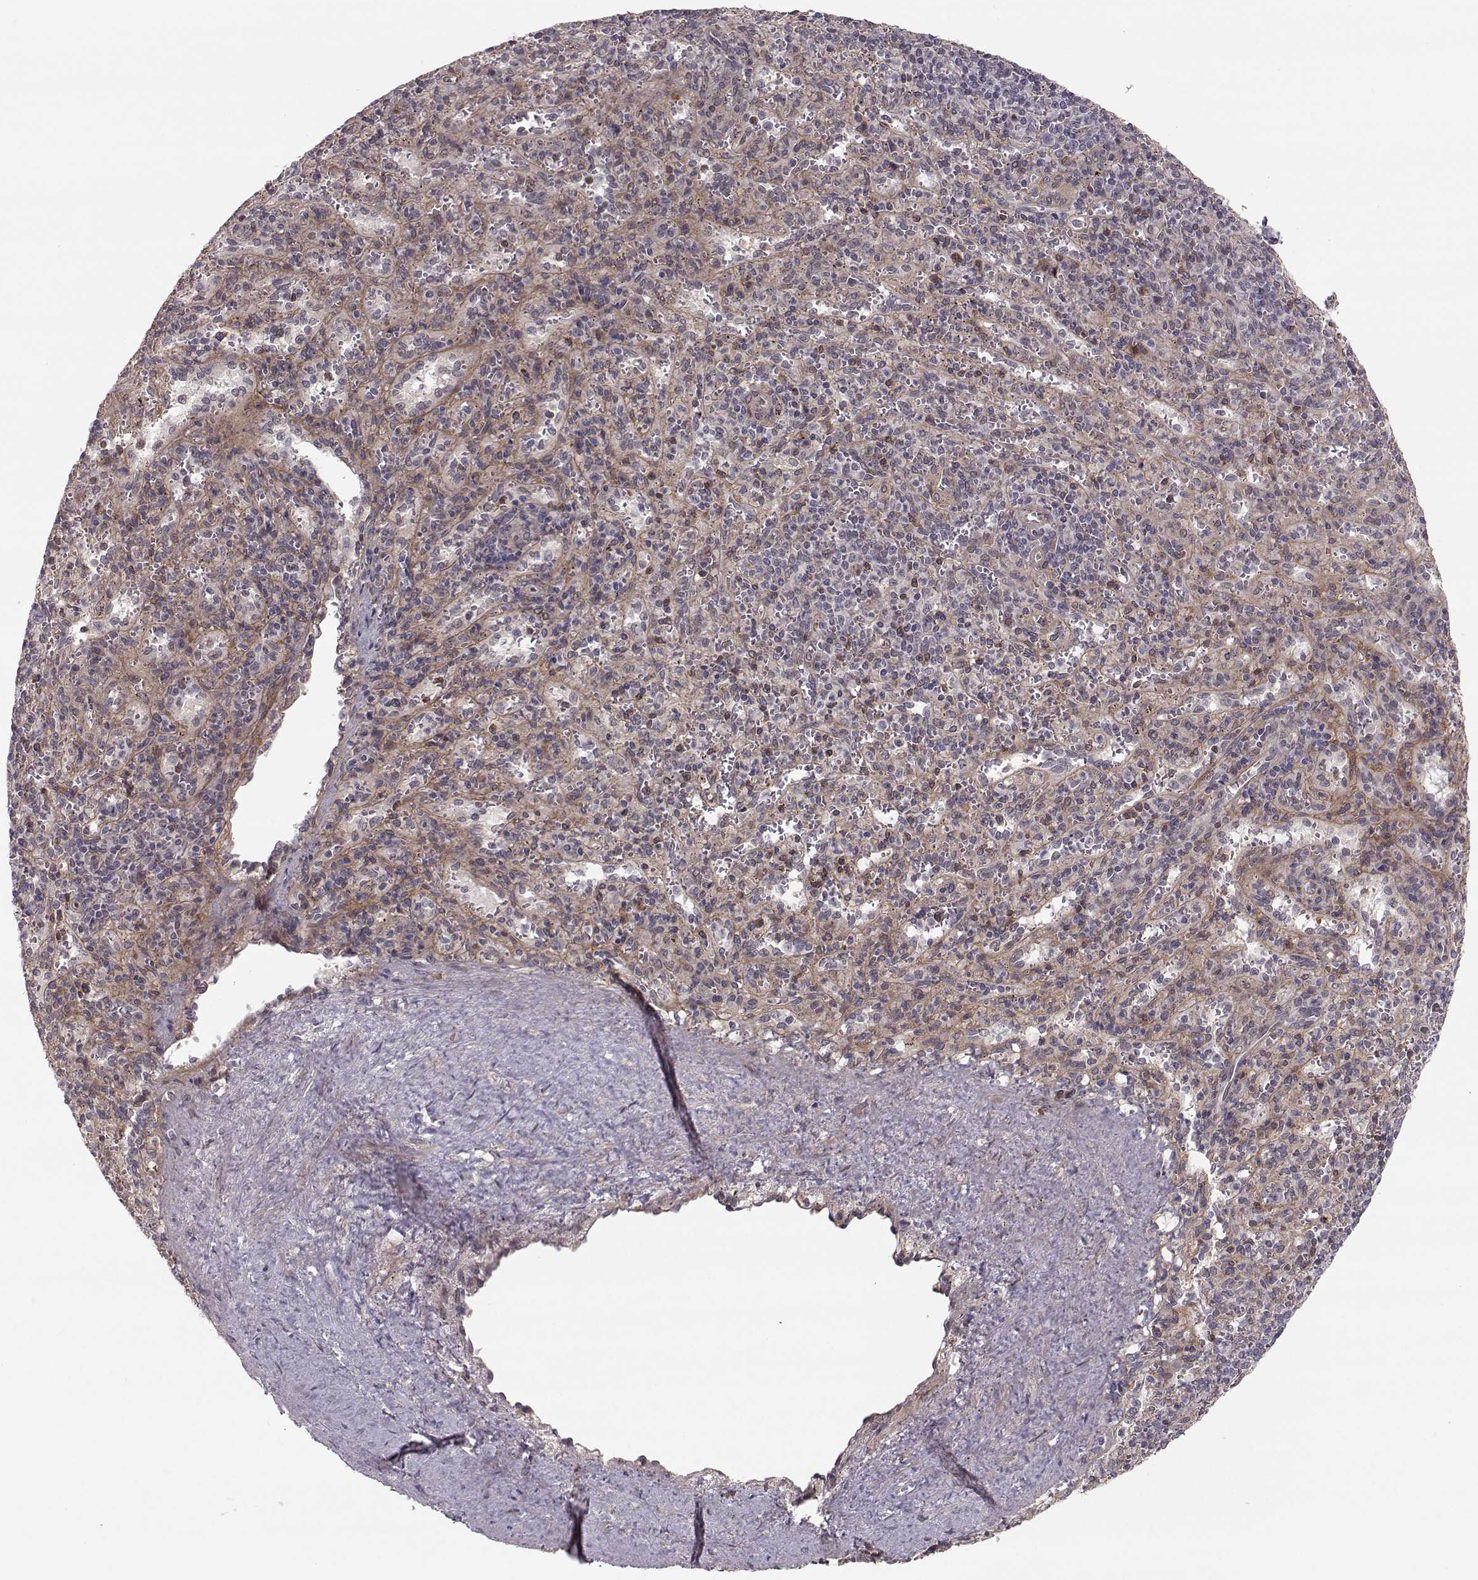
{"staining": {"intensity": "weak", "quantity": "25%-75%", "location": "cytoplasmic/membranous"}, "tissue": "spleen", "cell_type": "Cells in red pulp", "image_type": "normal", "snomed": [{"axis": "morphology", "description": "Normal tissue, NOS"}, {"axis": "topography", "description": "Spleen"}], "caption": "IHC image of benign human spleen stained for a protein (brown), which exhibits low levels of weak cytoplasmic/membranous positivity in approximately 25%-75% of cells in red pulp.", "gene": "PLEKHG3", "patient": {"sex": "male", "age": 57}}